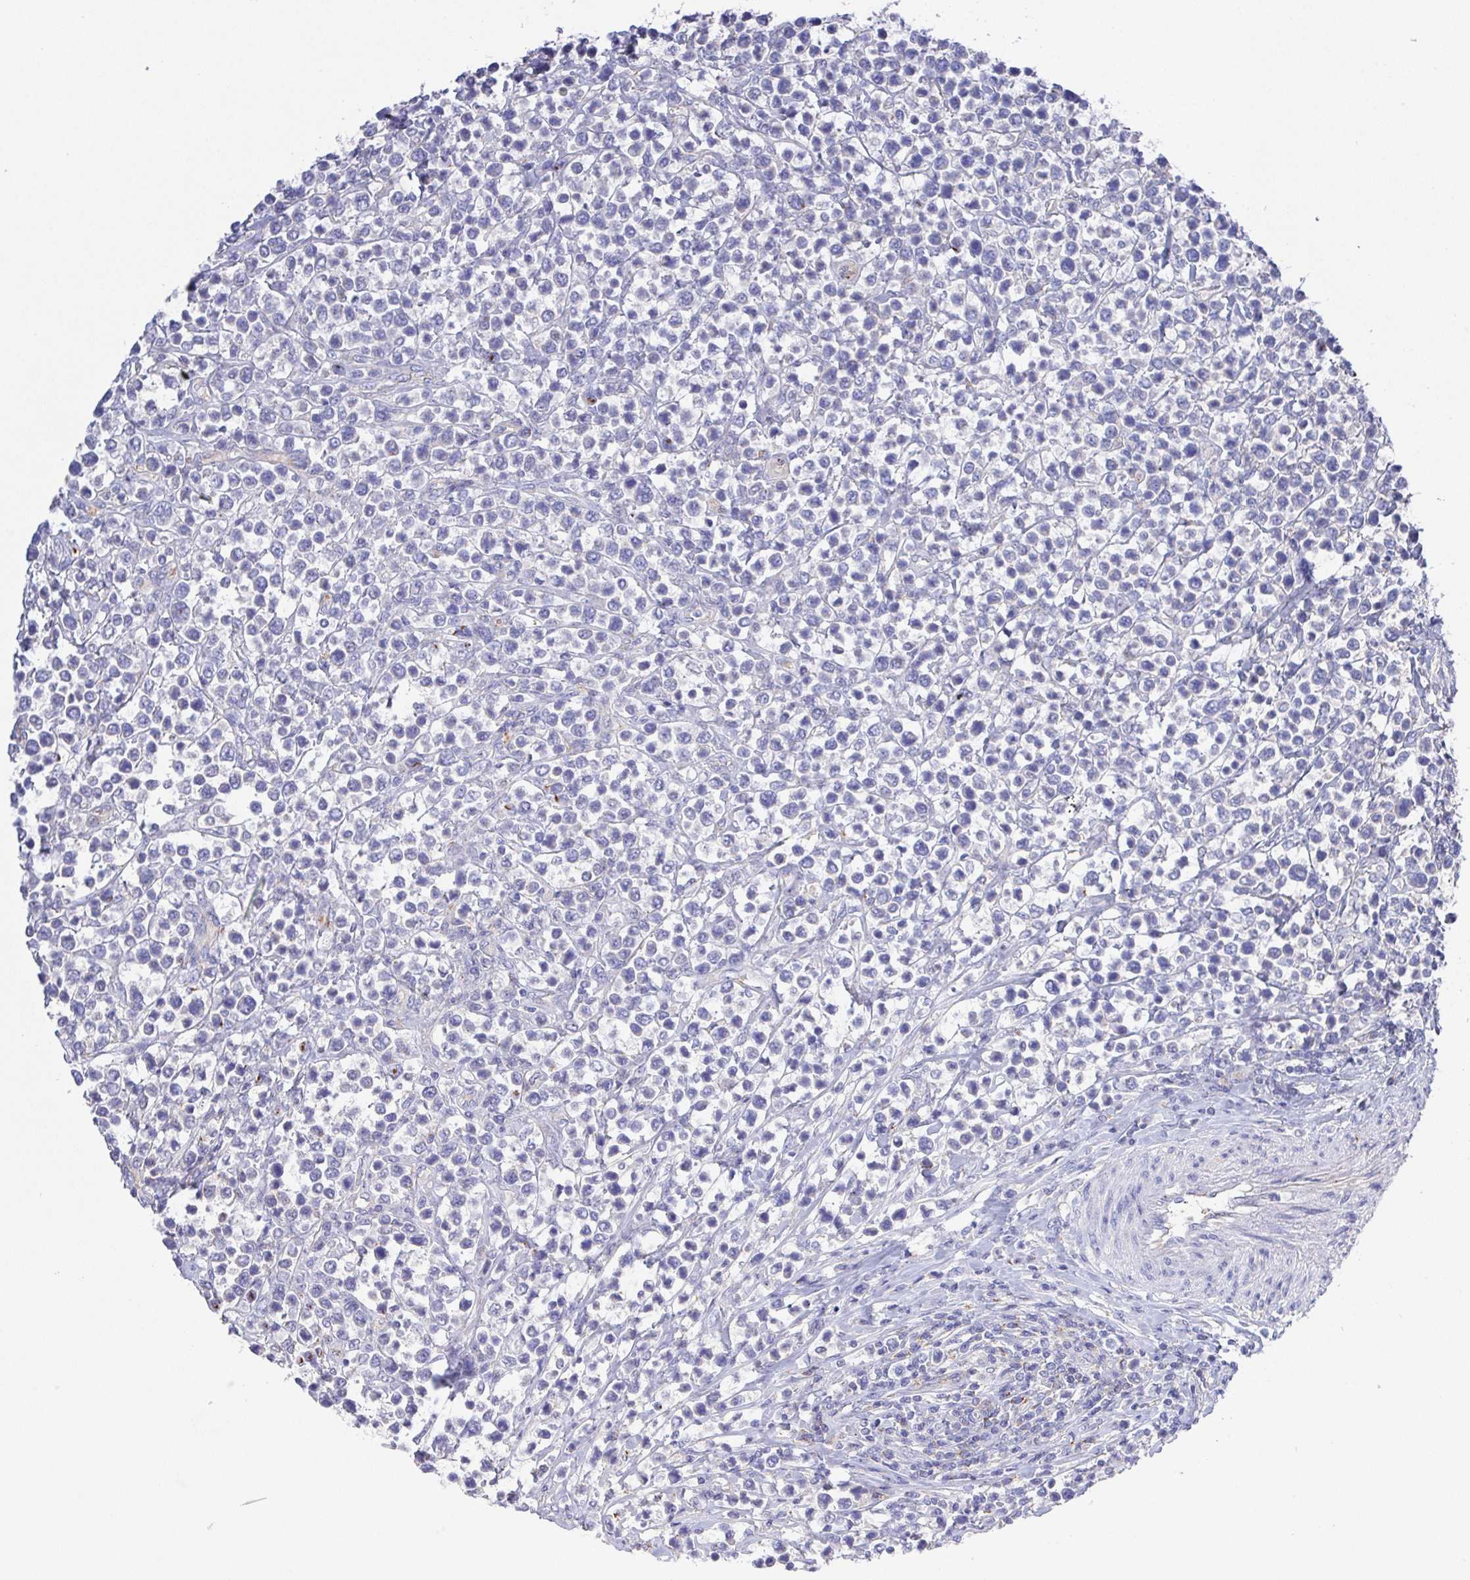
{"staining": {"intensity": "negative", "quantity": "none", "location": "none"}, "tissue": "lymphoma", "cell_type": "Tumor cells", "image_type": "cancer", "snomed": [{"axis": "morphology", "description": "Malignant lymphoma, non-Hodgkin's type, High grade"}, {"axis": "topography", "description": "Soft tissue"}], "caption": "This is an immunohistochemistry (IHC) micrograph of human high-grade malignant lymphoma, non-Hodgkin's type. There is no staining in tumor cells.", "gene": "PRG3", "patient": {"sex": "female", "age": 56}}